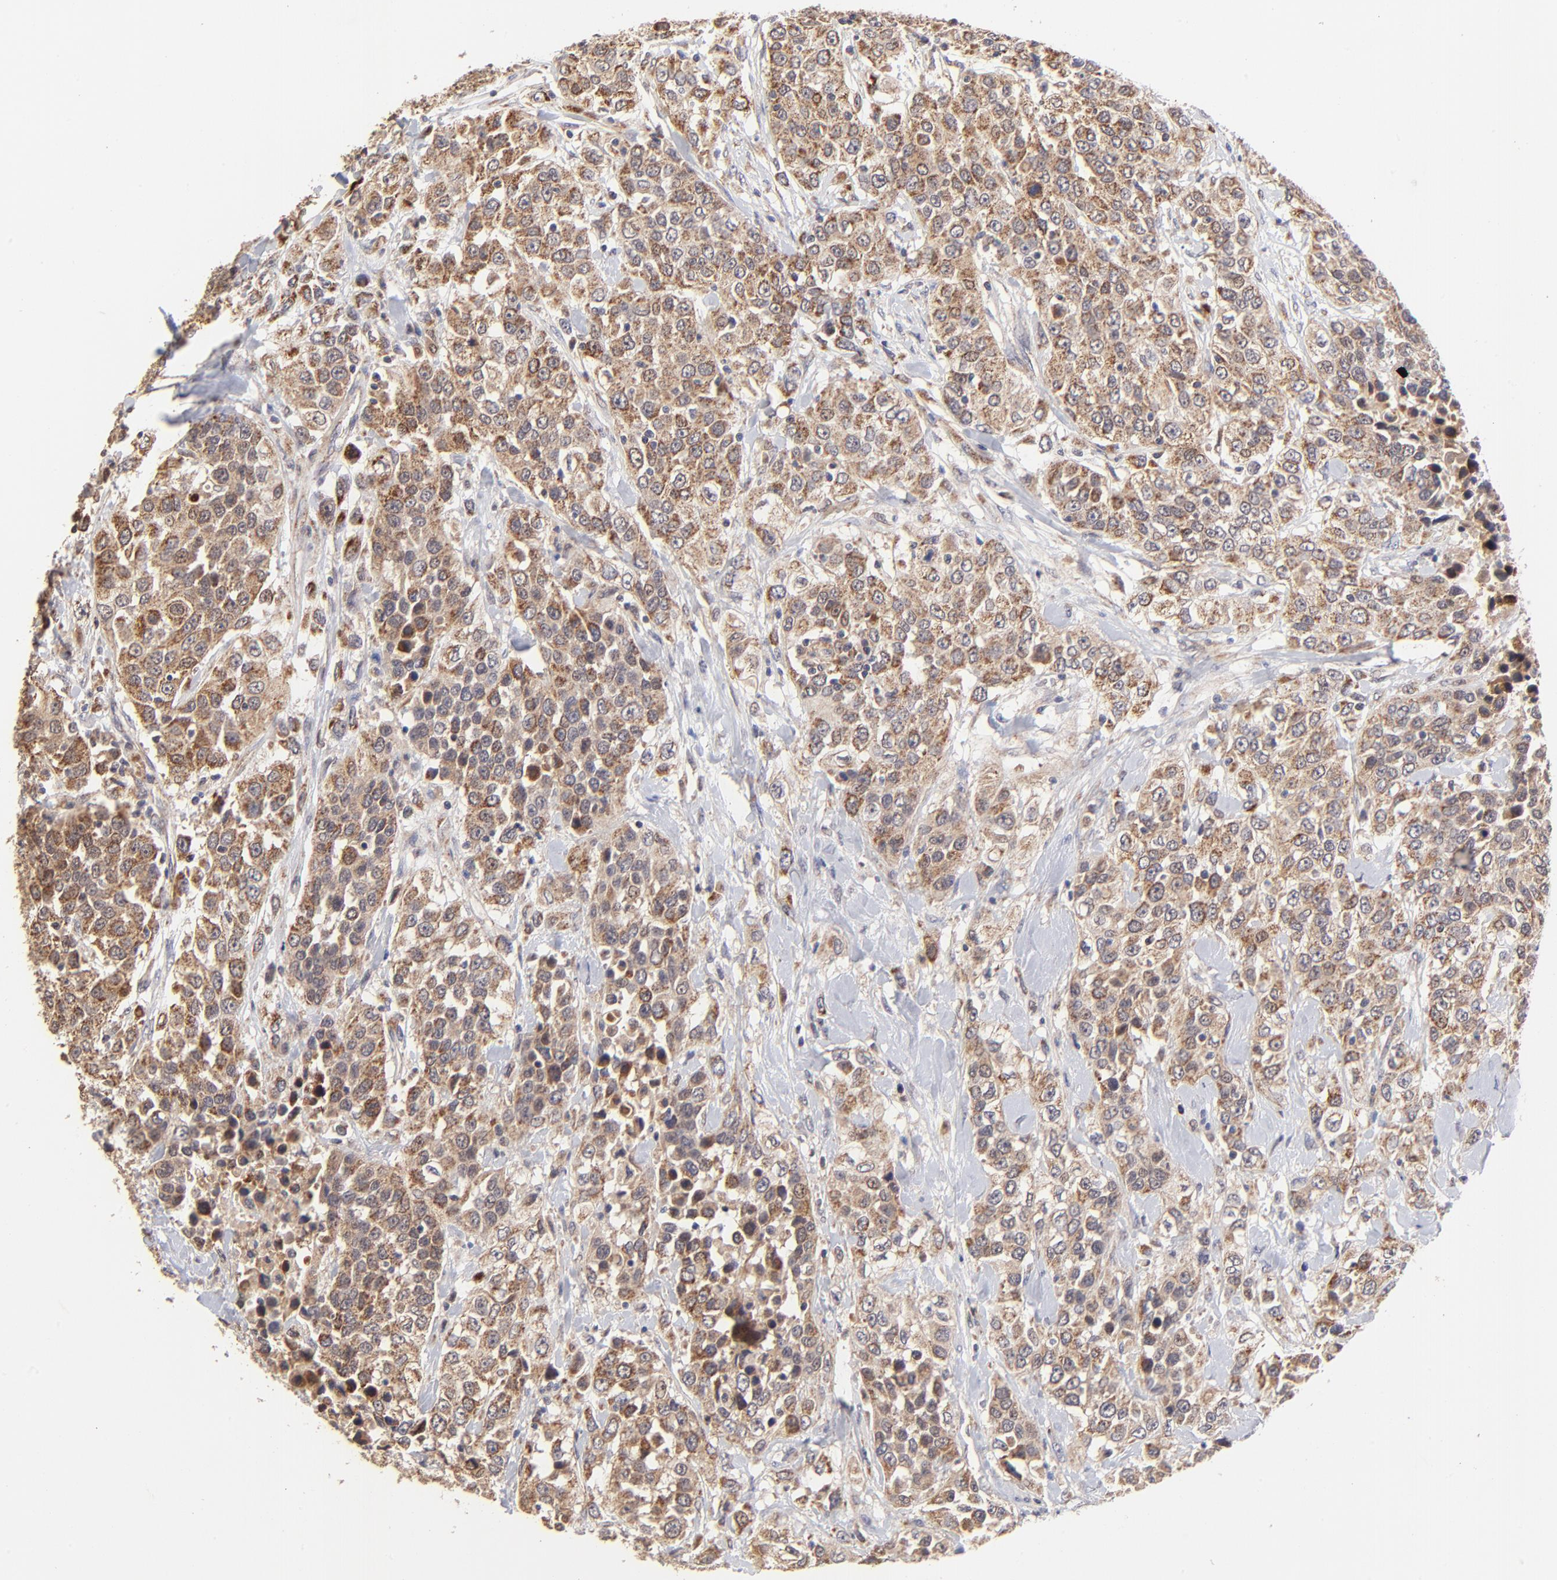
{"staining": {"intensity": "moderate", "quantity": "25%-75%", "location": "cytoplasmic/membranous"}, "tissue": "urothelial cancer", "cell_type": "Tumor cells", "image_type": "cancer", "snomed": [{"axis": "morphology", "description": "Urothelial carcinoma, High grade"}, {"axis": "topography", "description": "Urinary bladder"}], "caption": "Urothelial carcinoma (high-grade) stained with a brown dye exhibits moderate cytoplasmic/membranous positive staining in about 25%-75% of tumor cells.", "gene": "FBXL12", "patient": {"sex": "female", "age": 80}}